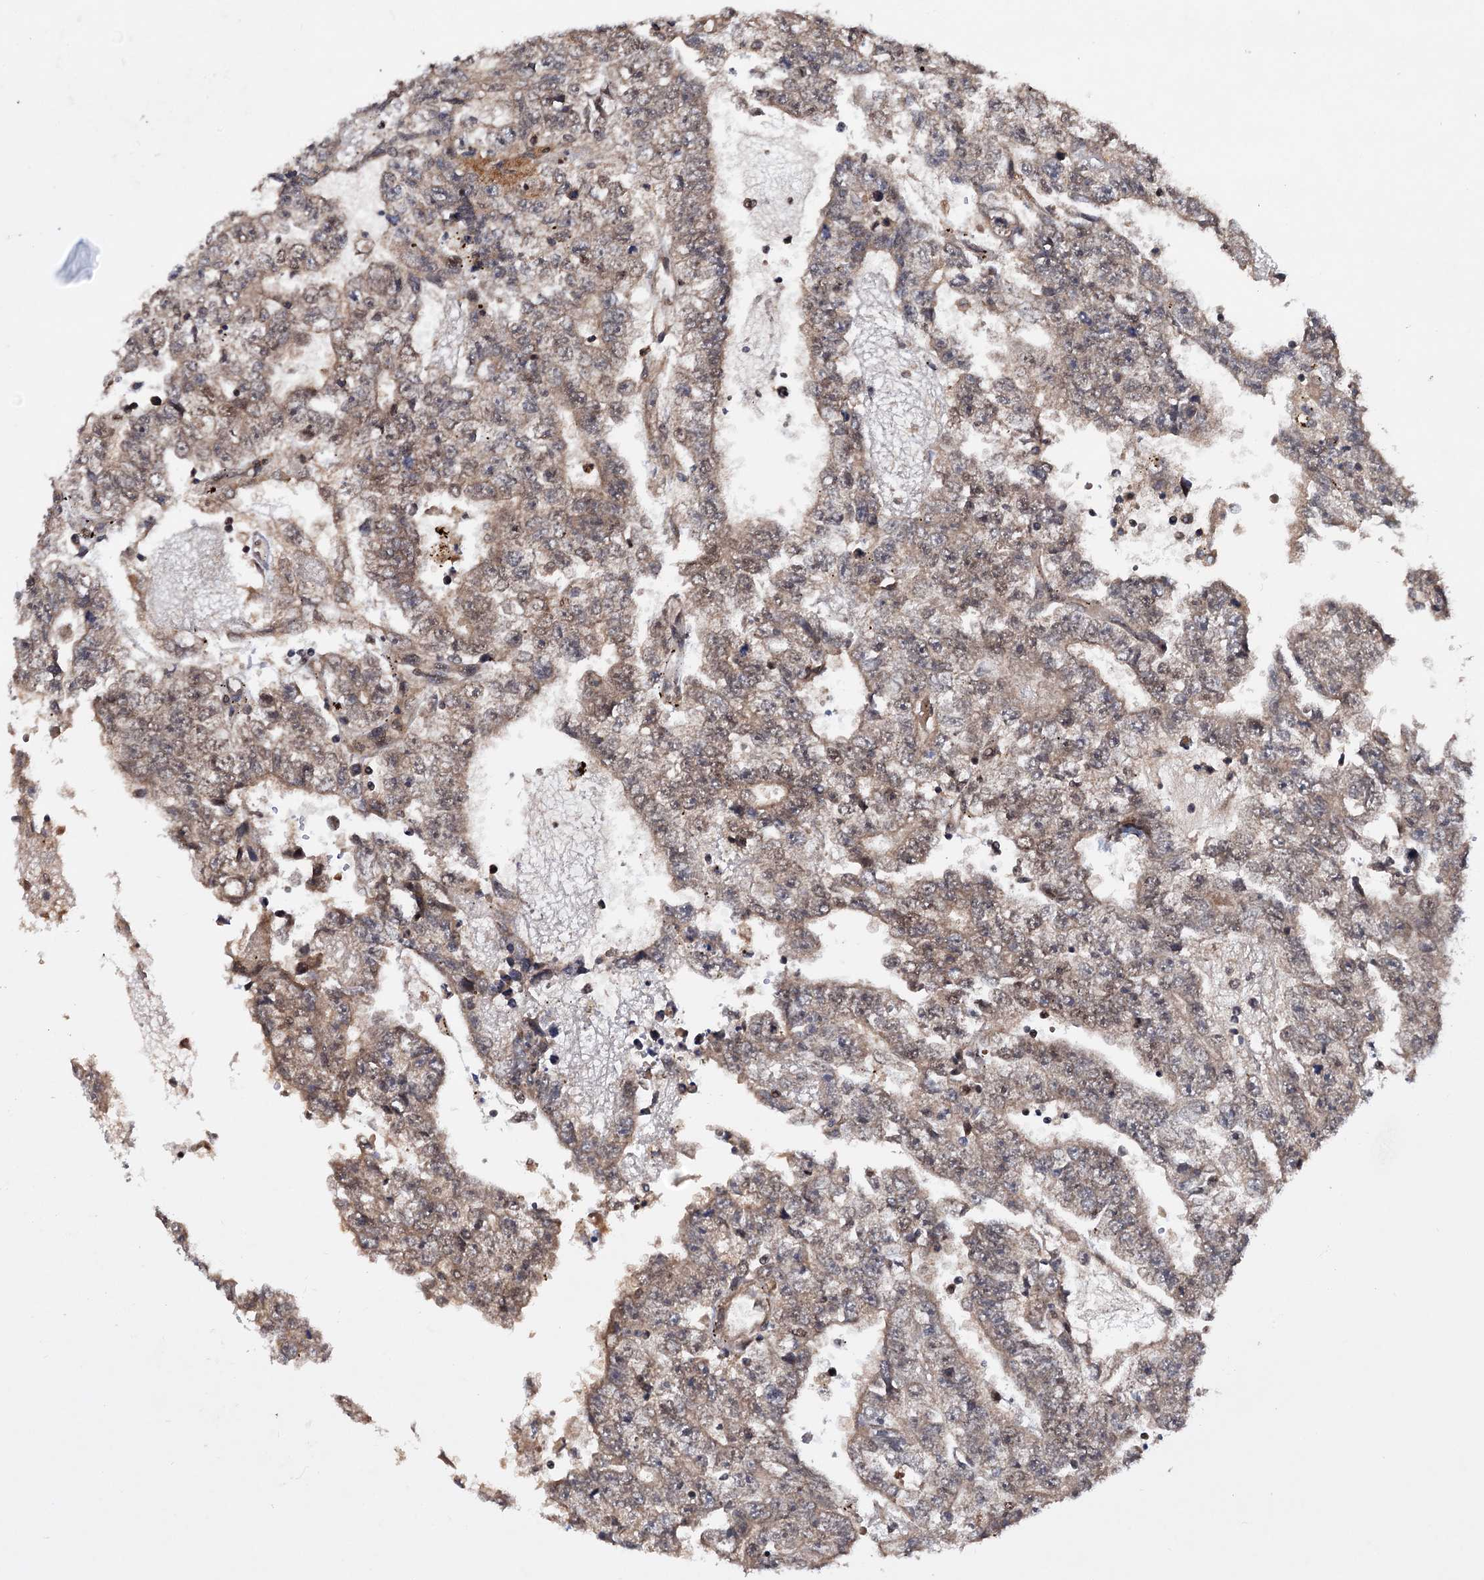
{"staining": {"intensity": "weak", "quantity": ">75%", "location": "cytoplasmic/membranous"}, "tissue": "testis cancer", "cell_type": "Tumor cells", "image_type": "cancer", "snomed": [{"axis": "morphology", "description": "Carcinoma, Embryonal, NOS"}, {"axis": "topography", "description": "Testis"}], "caption": "Immunohistochemistry photomicrograph of neoplastic tissue: testis cancer stained using immunohistochemistry (IHC) reveals low levels of weak protein expression localized specifically in the cytoplasmic/membranous of tumor cells, appearing as a cytoplasmic/membranous brown color.", "gene": "TBC1D12", "patient": {"sex": "male", "age": 25}}